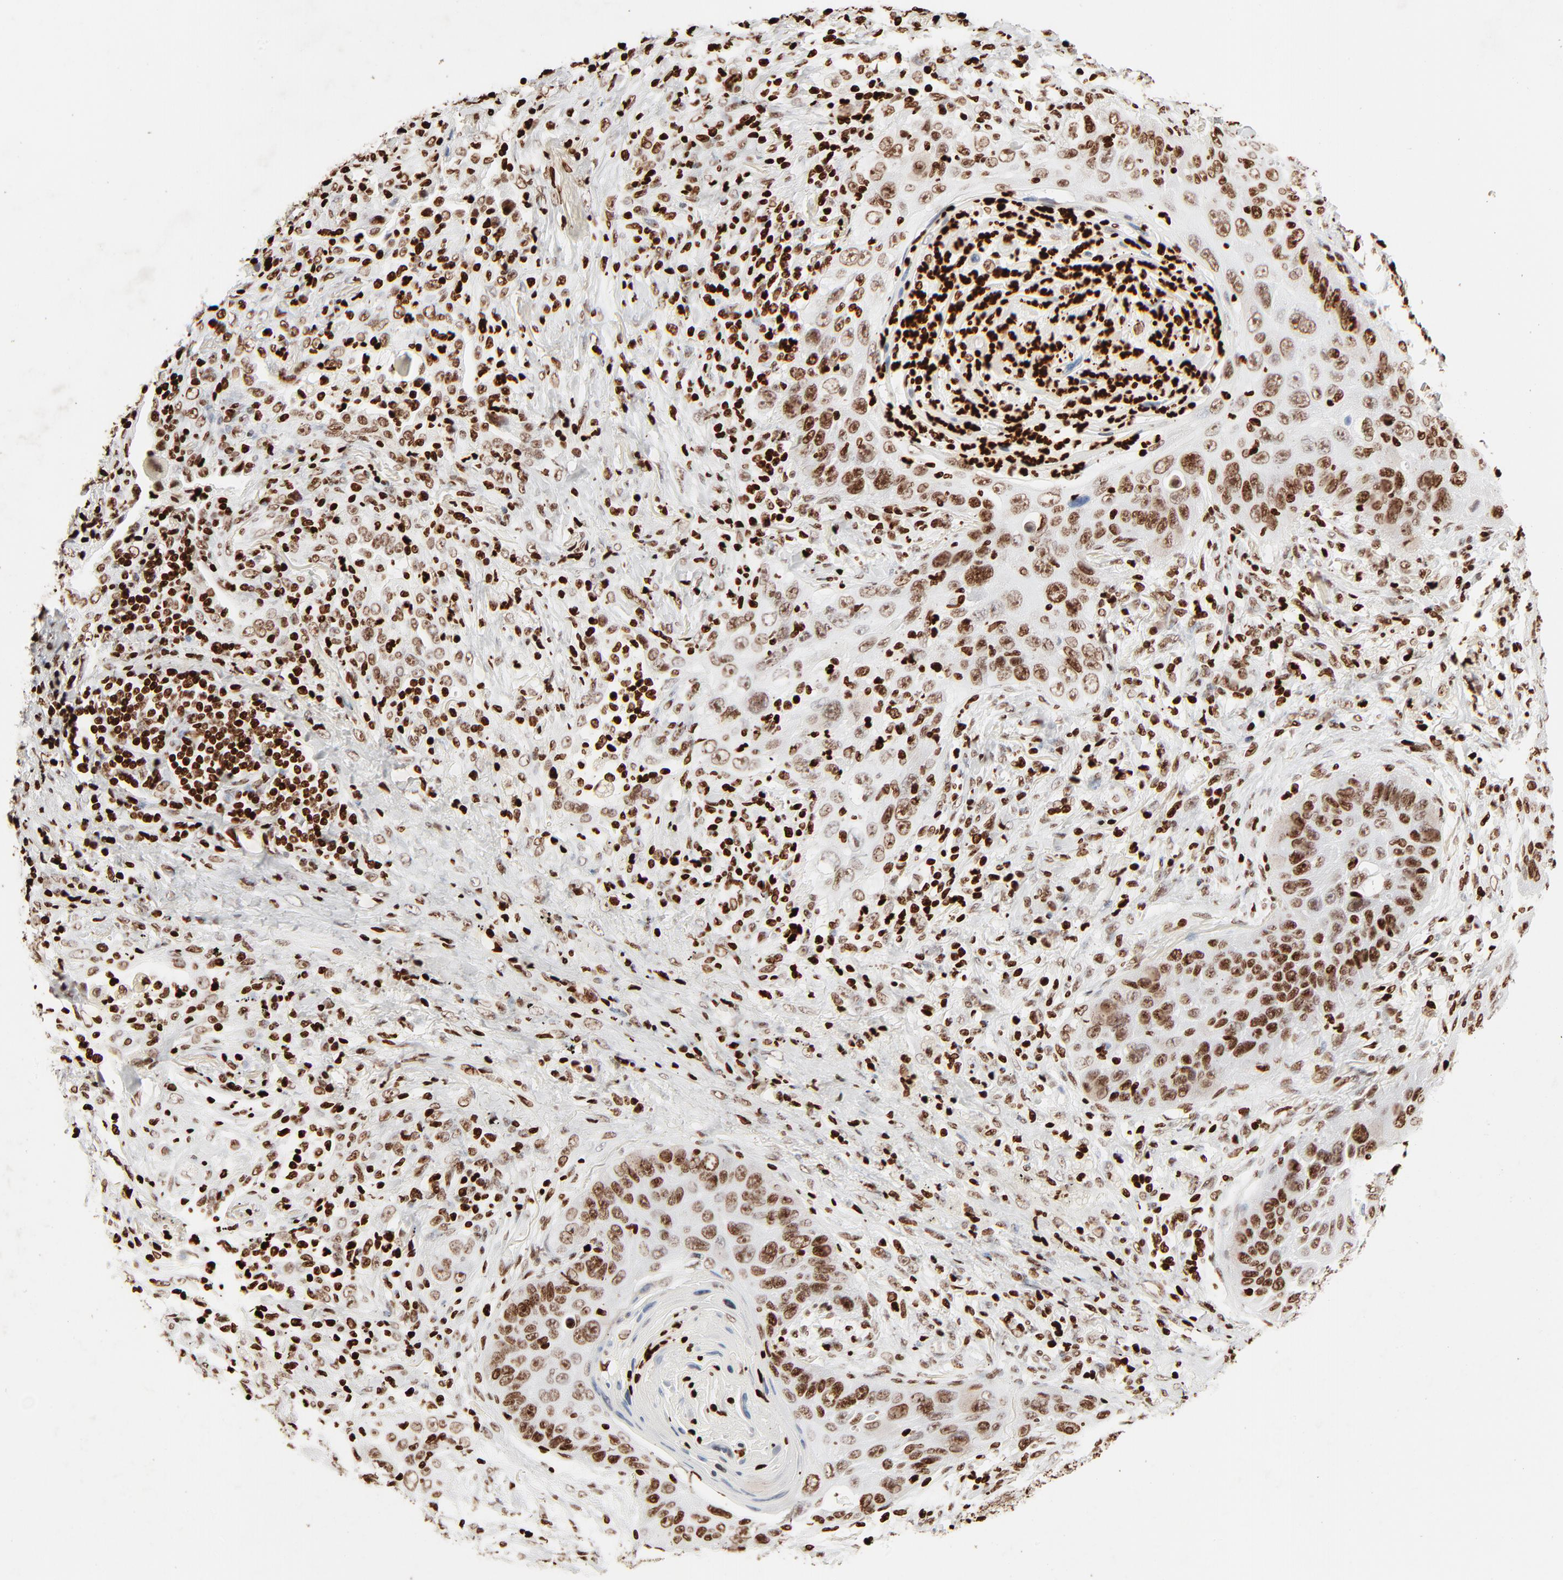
{"staining": {"intensity": "moderate", "quantity": ">75%", "location": "nuclear"}, "tissue": "lung cancer", "cell_type": "Tumor cells", "image_type": "cancer", "snomed": [{"axis": "morphology", "description": "Squamous cell carcinoma, NOS"}, {"axis": "topography", "description": "Lung"}], "caption": "The photomicrograph displays immunohistochemical staining of lung squamous cell carcinoma. There is moderate nuclear positivity is identified in about >75% of tumor cells.", "gene": "HMGB2", "patient": {"sex": "female", "age": 67}}